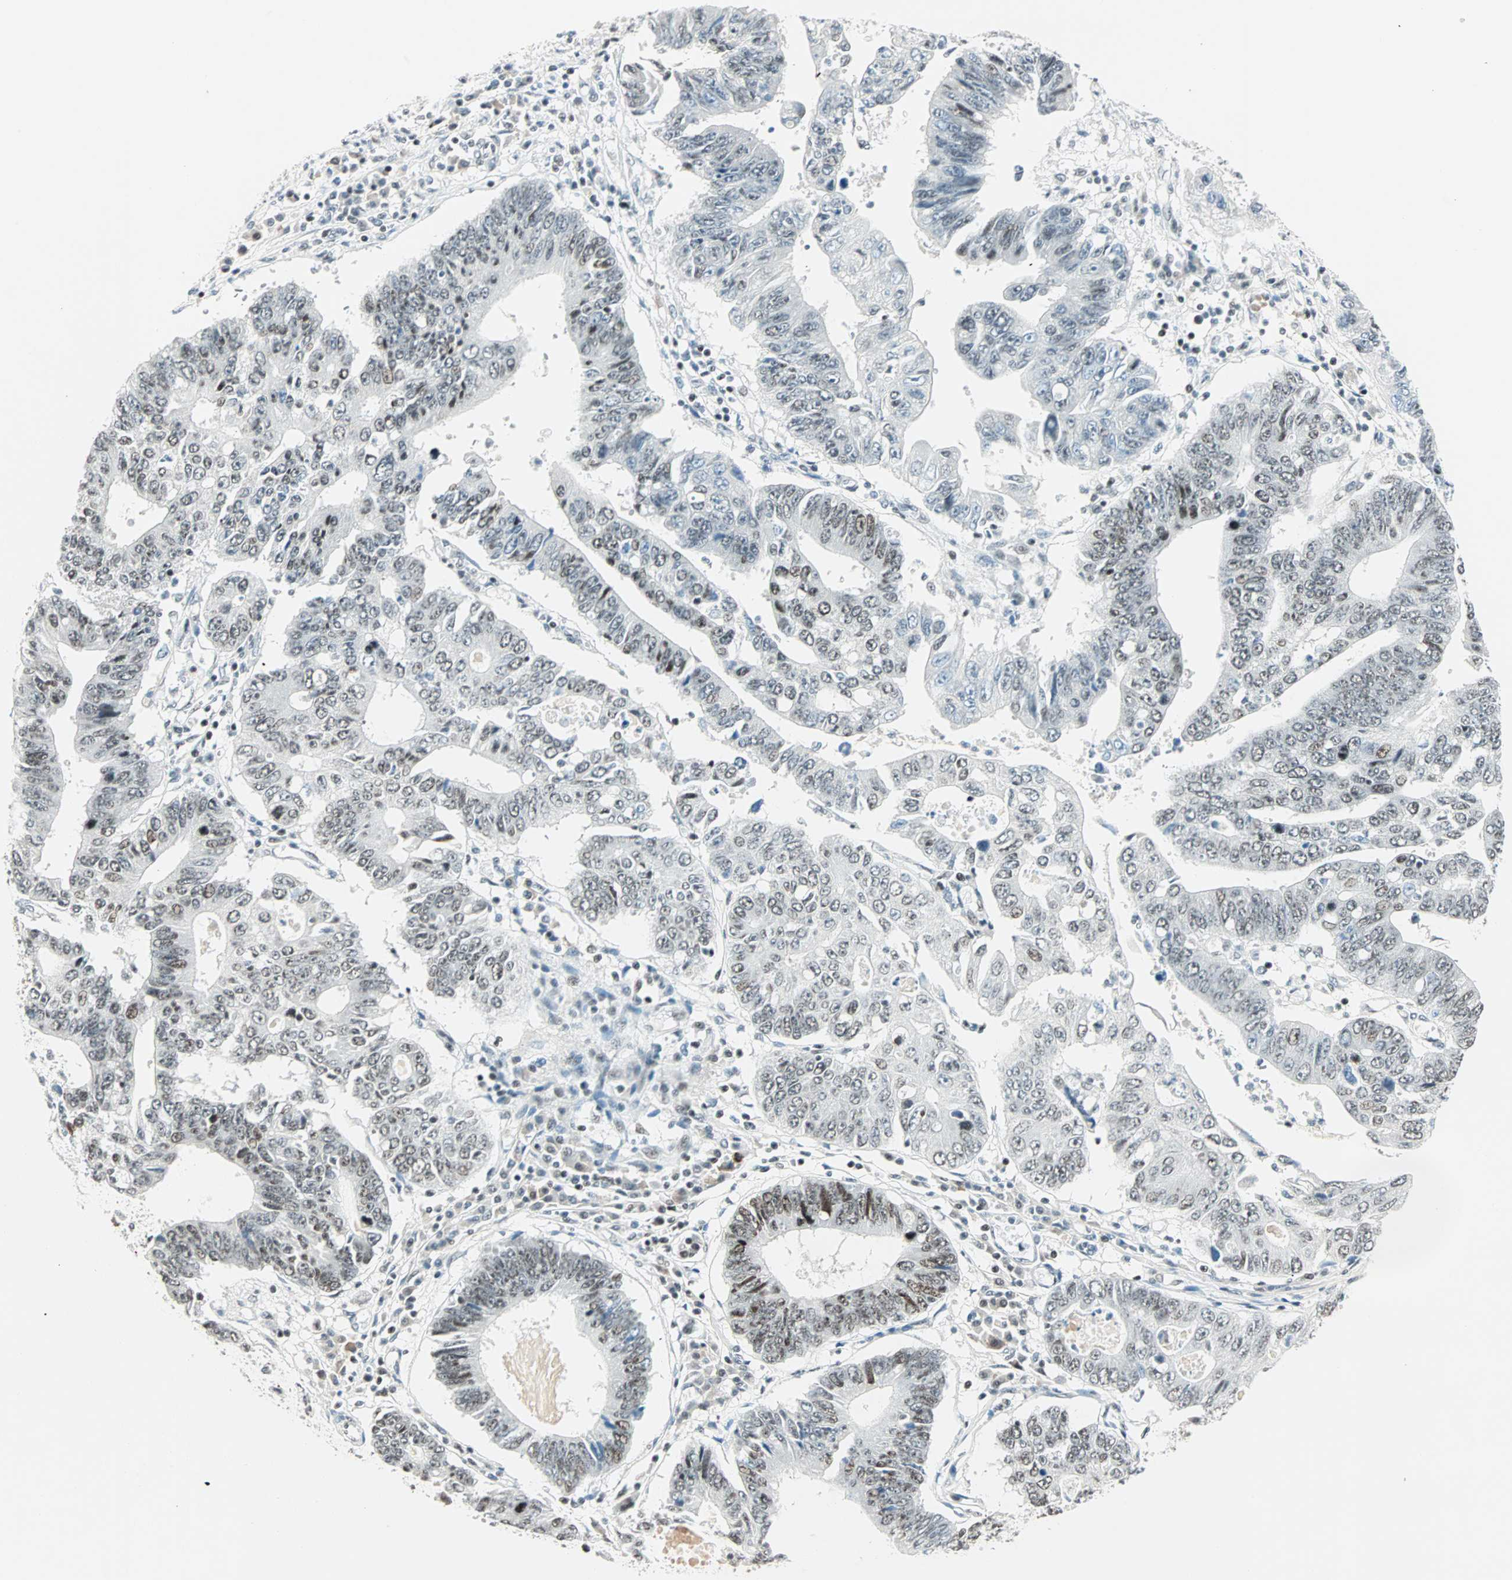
{"staining": {"intensity": "moderate", "quantity": ">75%", "location": "nuclear"}, "tissue": "stomach cancer", "cell_type": "Tumor cells", "image_type": "cancer", "snomed": [{"axis": "morphology", "description": "Adenocarcinoma, NOS"}, {"axis": "topography", "description": "Stomach"}], "caption": "An immunohistochemistry (IHC) image of neoplastic tissue is shown. Protein staining in brown shows moderate nuclear positivity in stomach cancer (adenocarcinoma) within tumor cells.", "gene": "SIN3A", "patient": {"sex": "male", "age": 59}}